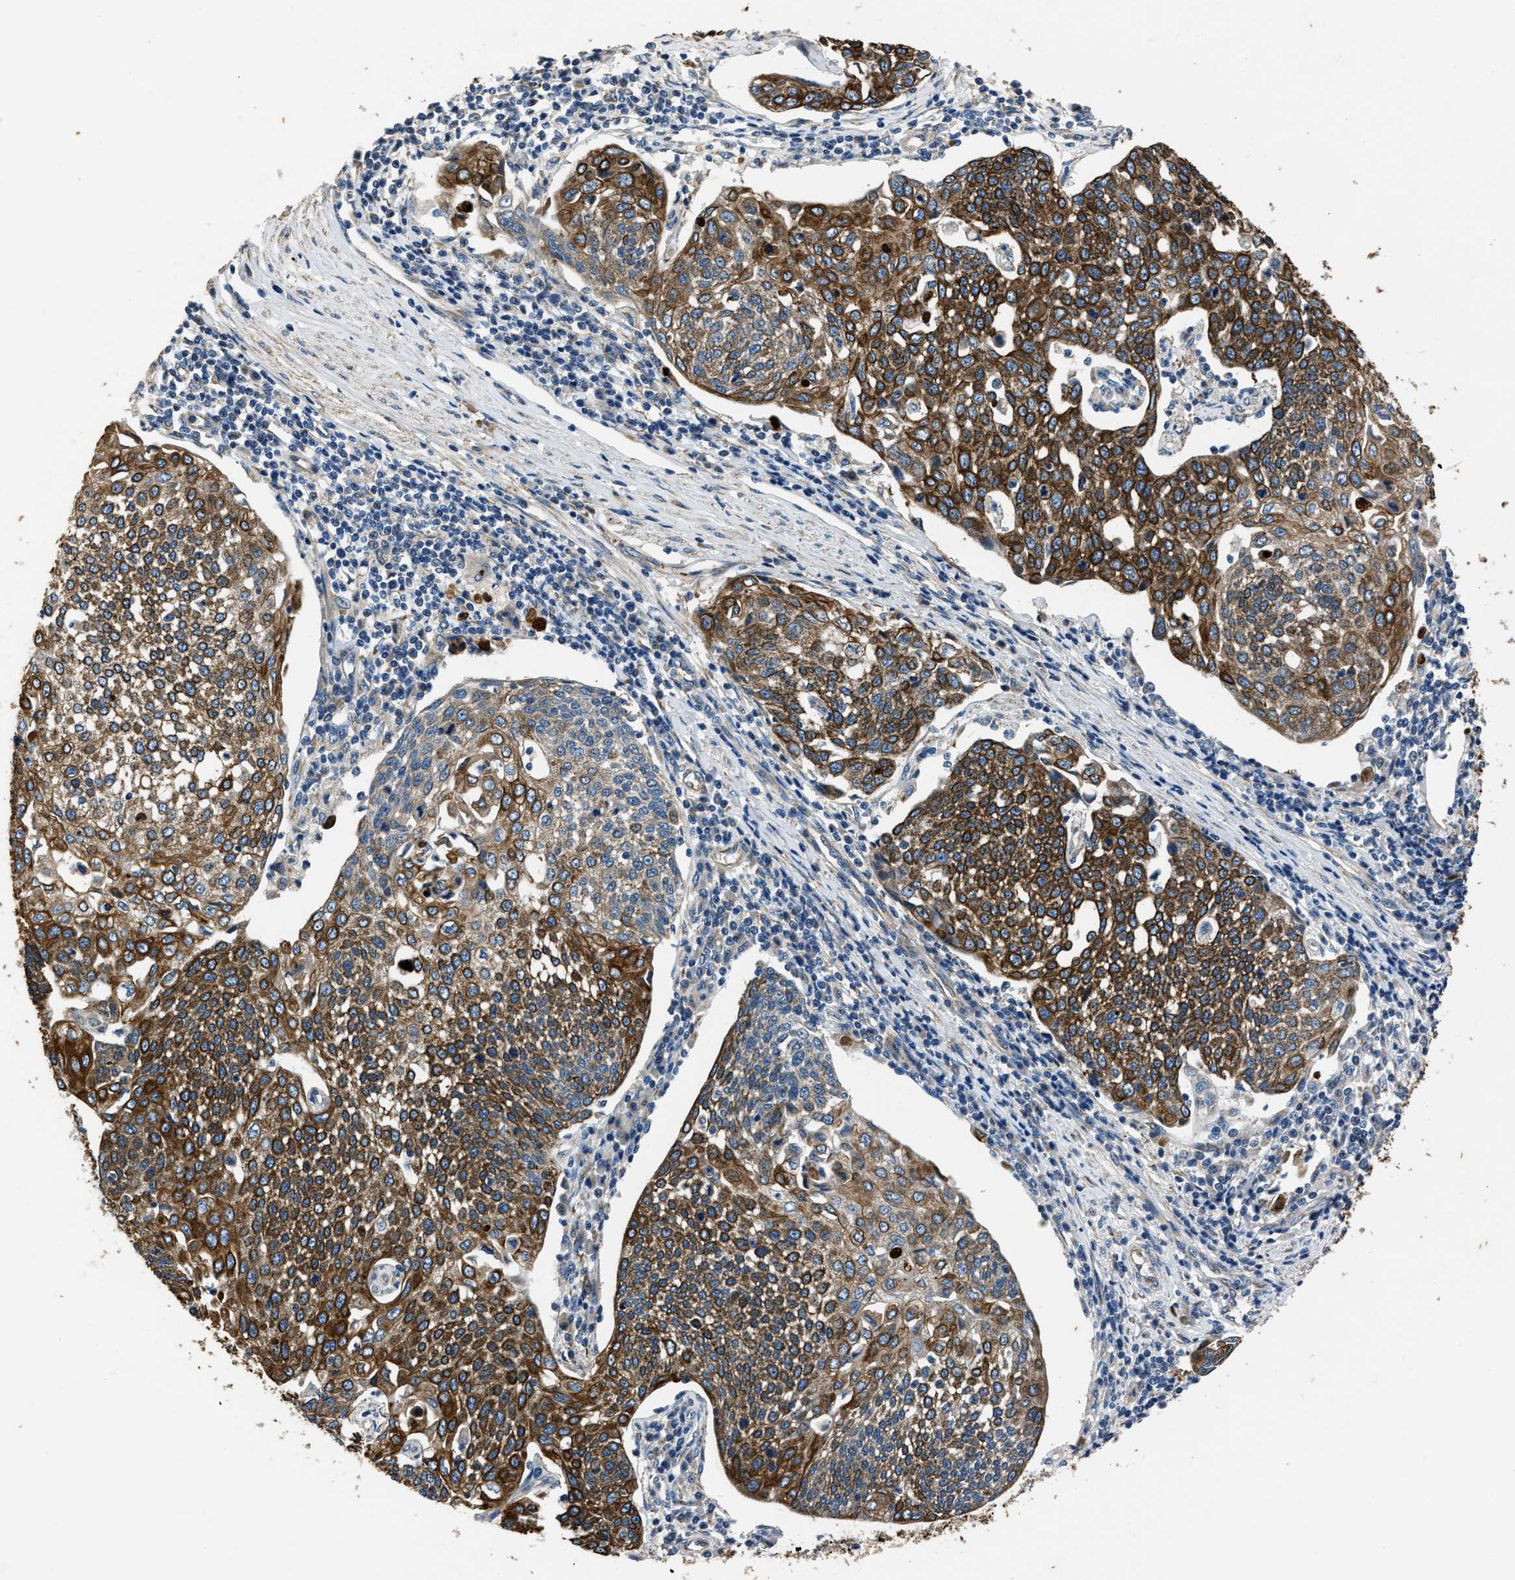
{"staining": {"intensity": "strong", "quantity": ">75%", "location": "cytoplasmic/membranous"}, "tissue": "cervical cancer", "cell_type": "Tumor cells", "image_type": "cancer", "snomed": [{"axis": "morphology", "description": "Squamous cell carcinoma, NOS"}, {"axis": "topography", "description": "Cervix"}], "caption": "Tumor cells display strong cytoplasmic/membranous expression in approximately >75% of cells in cervical cancer.", "gene": "ERC1", "patient": {"sex": "female", "age": 34}}